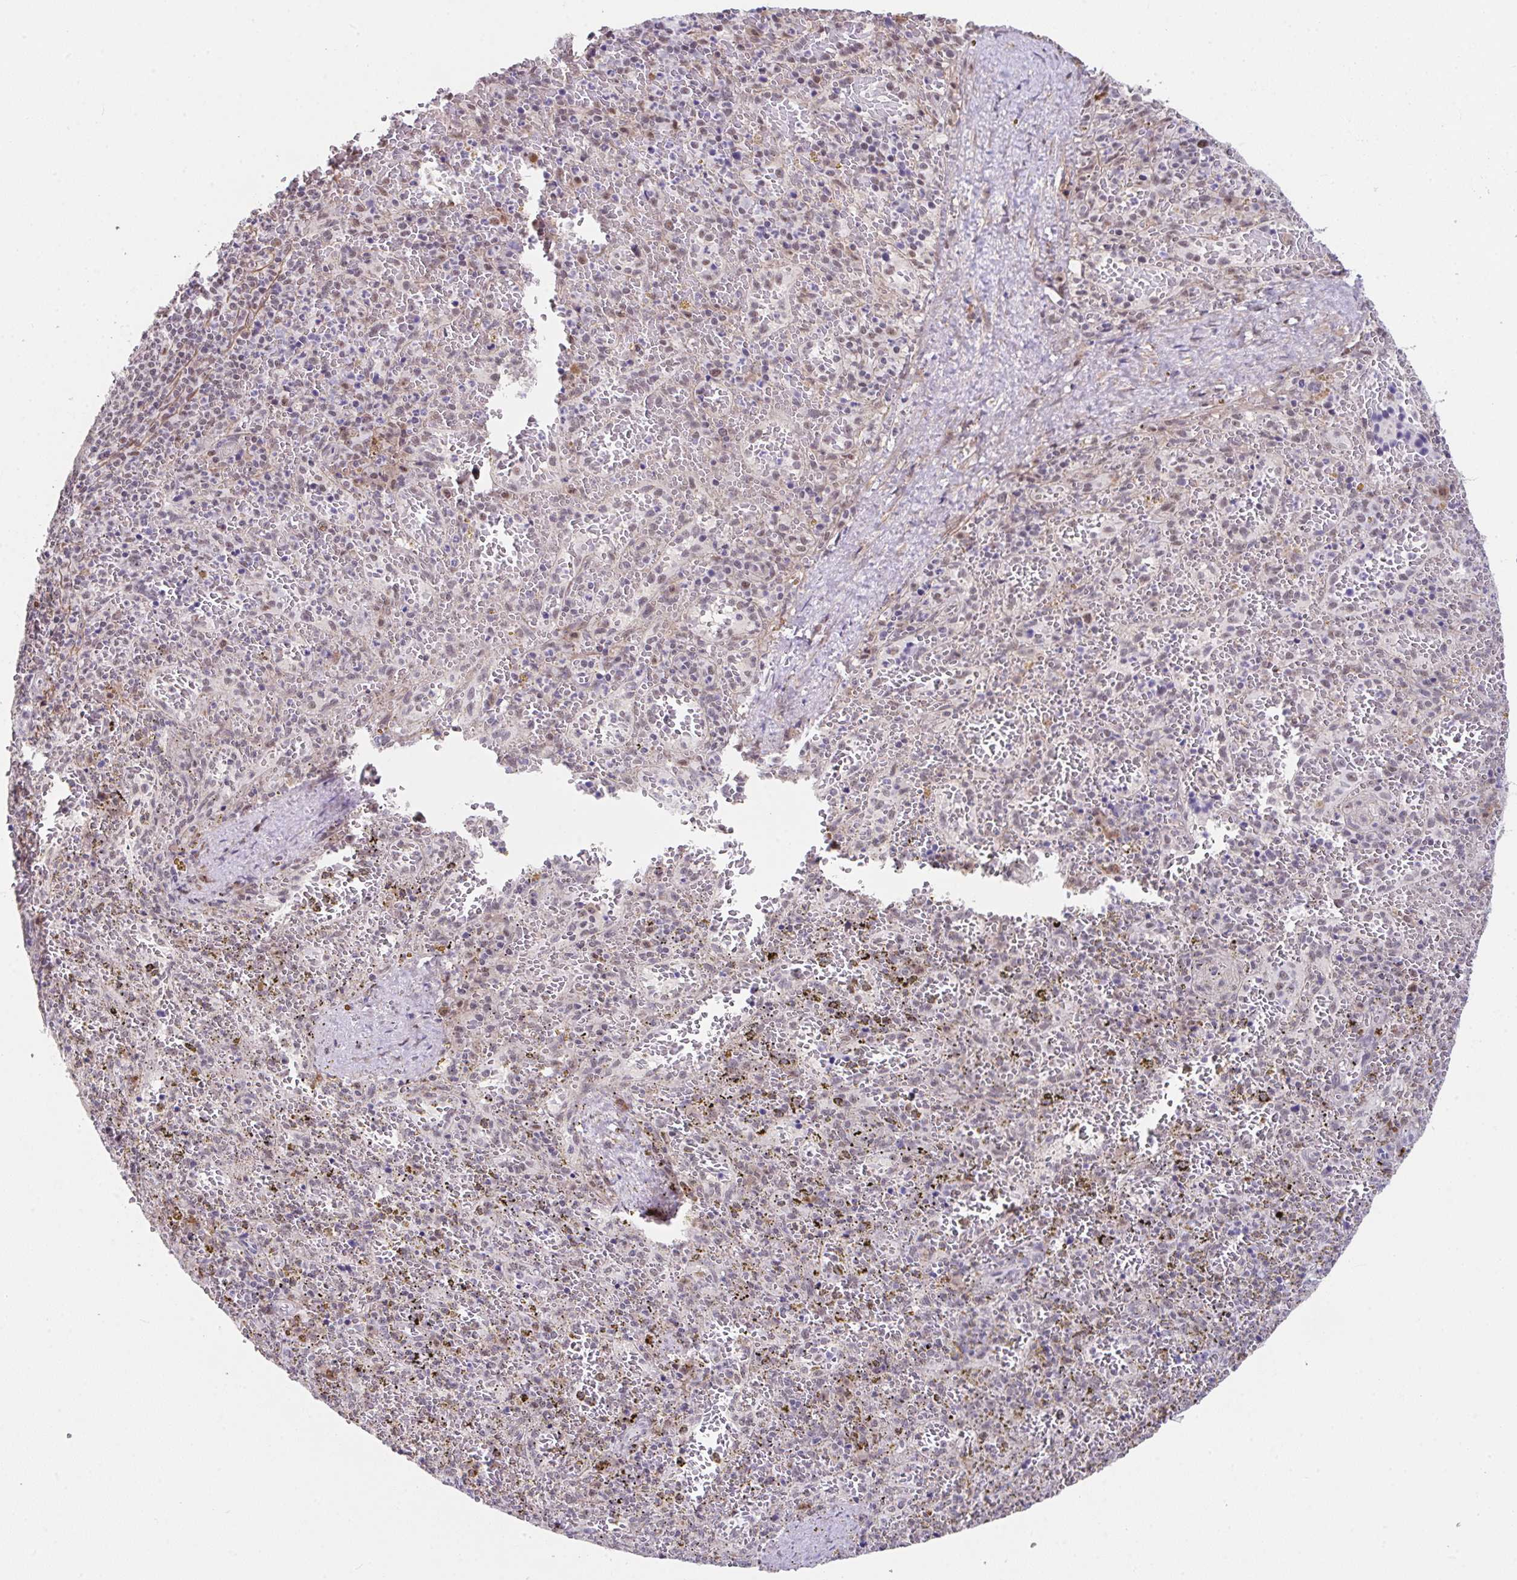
{"staining": {"intensity": "weak", "quantity": "25%-75%", "location": "nuclear"}, "tissue": "spleen", "cell_type": "Cells in red pulp", "image_type": "normal", "snomed": [{"axis": "morphology", "description": "Normal tissue, NOS"}, {"axis": "topography", "description": "Spleen"}], "caption": "DAB immunohistochemical staining of benign spleen reveals weak nuclear protein expression in approximately 25%-75% of cells in red pulp. Using DAB (brown) and hematoxylin (blue) stains, captured at high magnification using brightfield microscopy.", "gene": "RBBP6", "patient": {"sex": "female", "age": 50}}